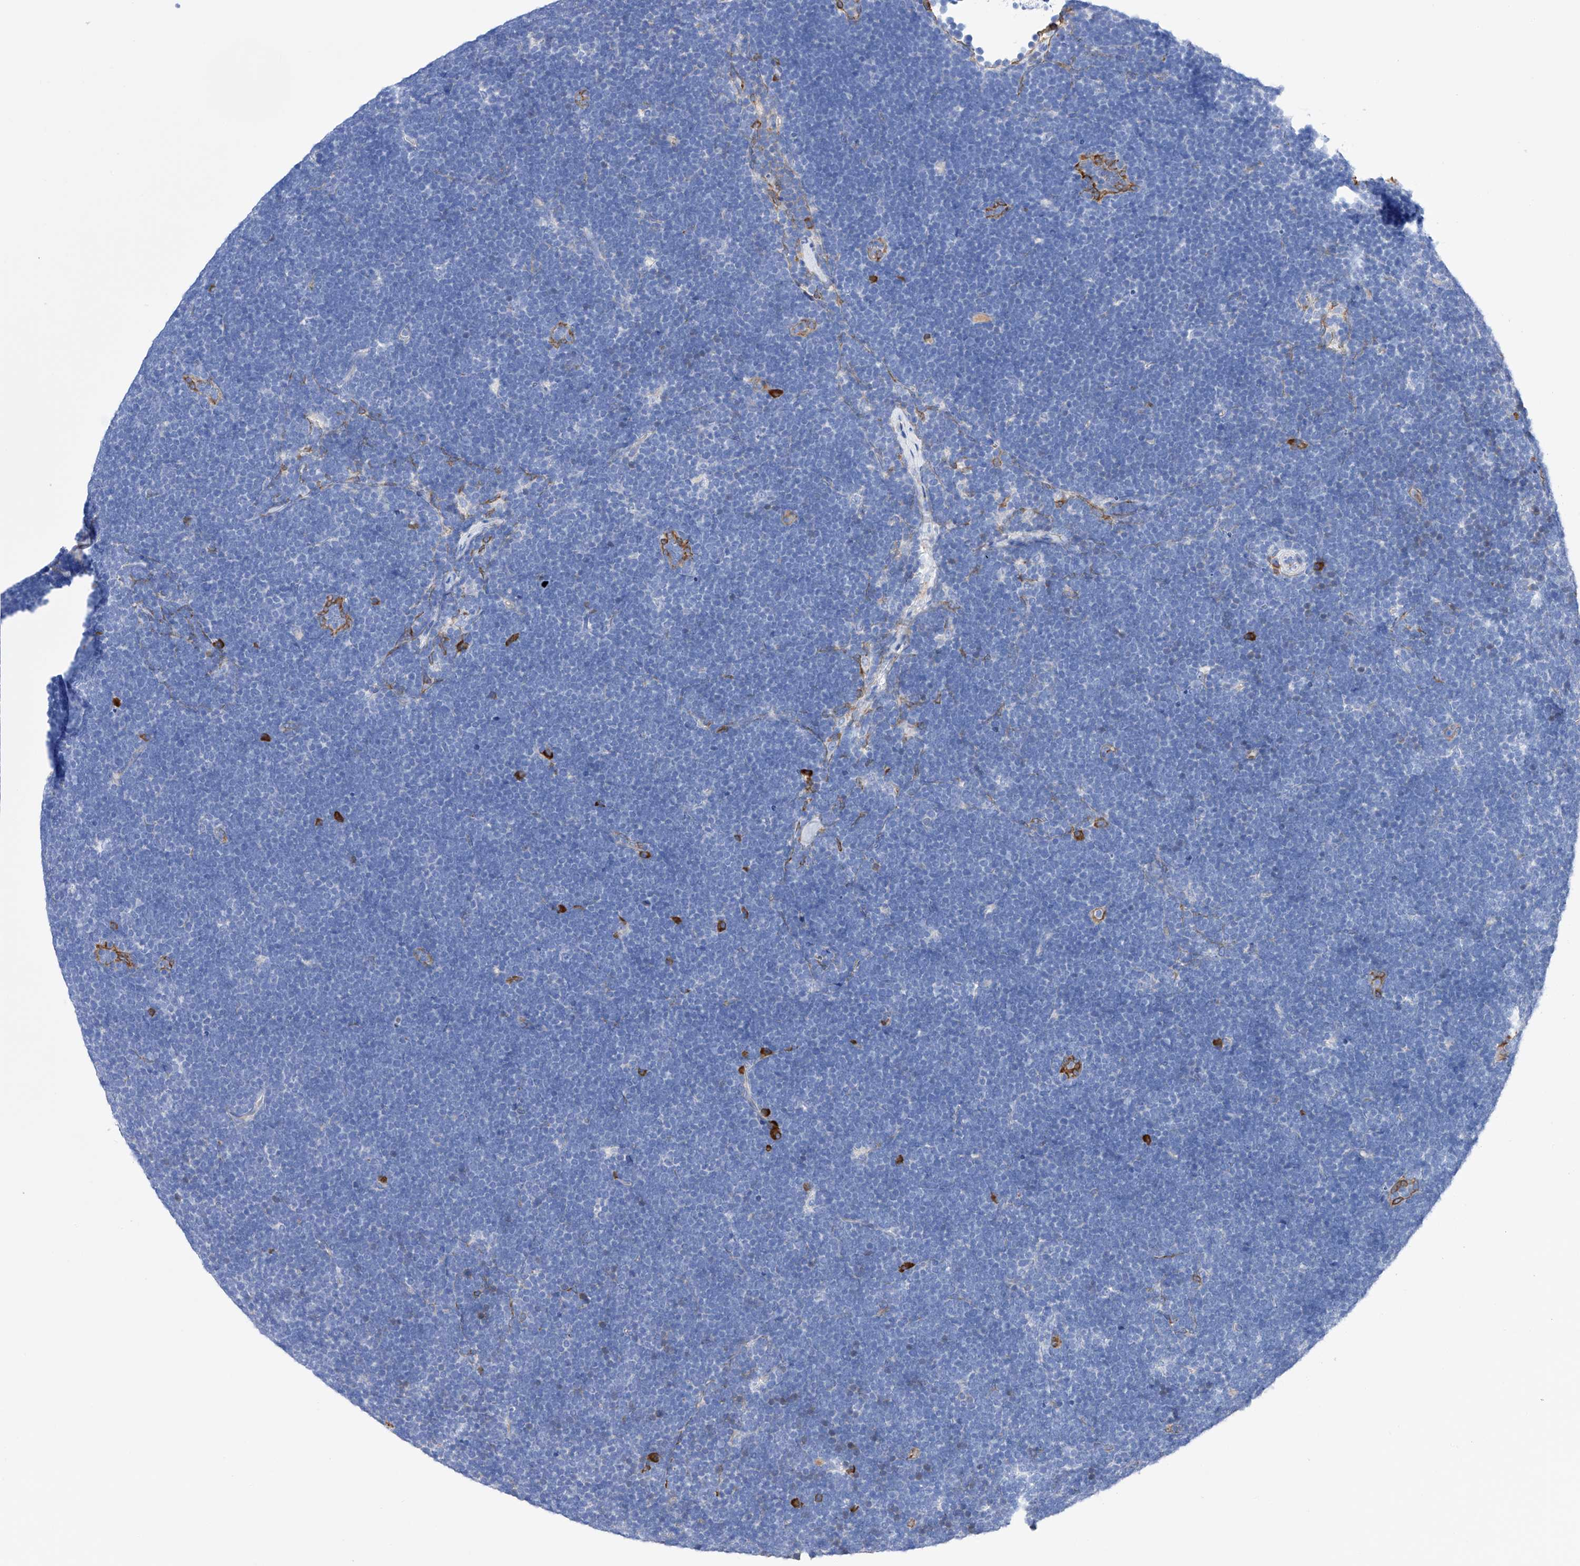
{"staining": {"intensity": "negative", "quantity": "none", "location": "none"}, "tissue": "lymphoma", "cell_type": "Tumor cells", "image_type": "cancer", "snomed": [{"axis": "morphology", "description": "Malignant lymphoma, non-Hodgkin's type, High grade"}, {"axis": "topography", "description": "Lymph node"}], "caption": "The photomicrograph displays no staining of tumor cells in malignant lymphoma, non-Hodgkin's type (high-grade).", "gene": "PDIA5", "patient": {"sex": "male", "age": 13}}